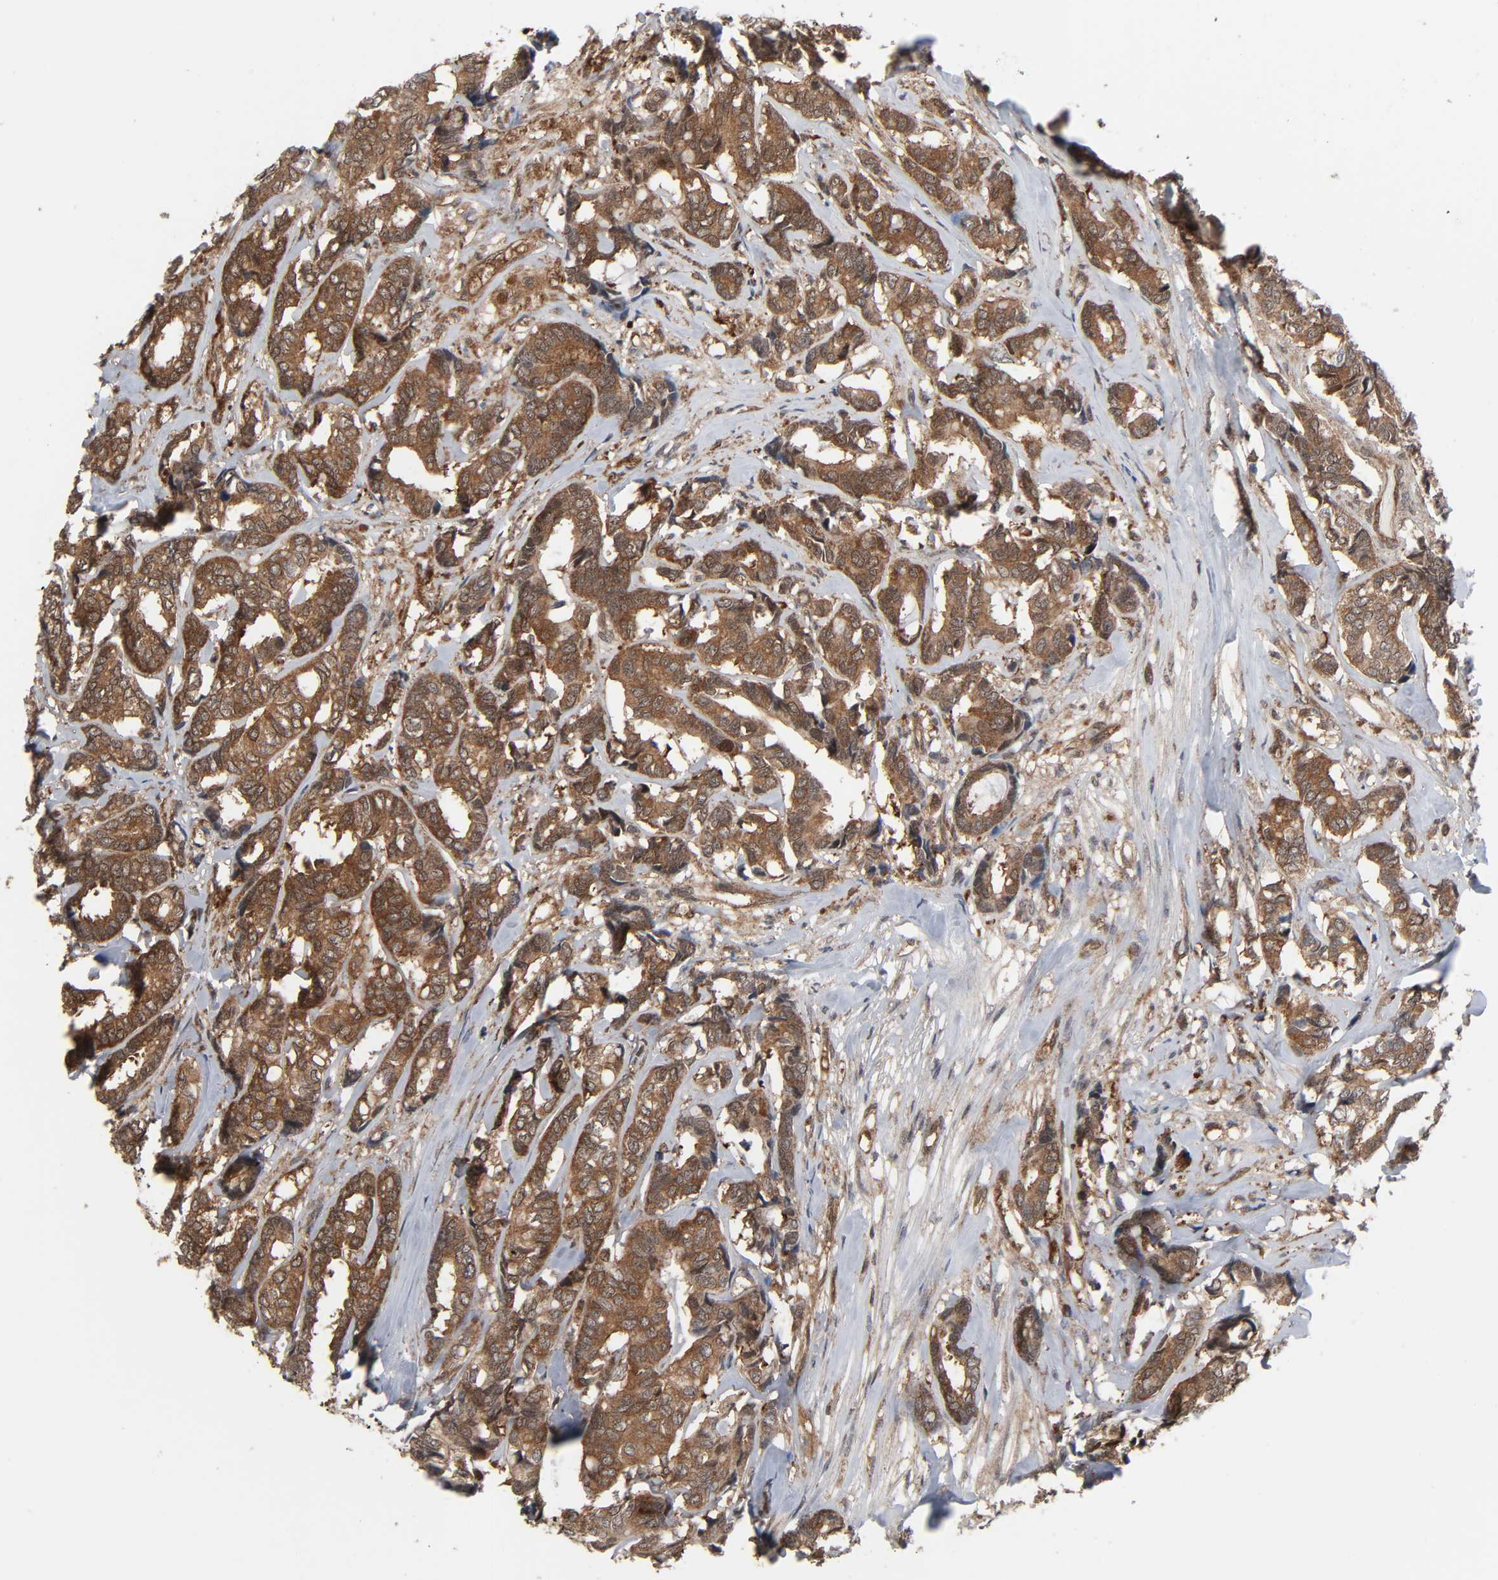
{"staining": {"intensity": "strong", "quantity": ">75%", "location": "cytoplasmic/membranous"}, "tissue": "breast cancer", "cell_type": "Tumor cells", "image_type": "cancer", "snomed": [{"axis": "morphology", "description": "Duct carcinoma"}, {"axis": "topography", "description": "Breast"}], "caption": "Breast cancer (infiltrating ductal carcinoma) stained with DAB (3,3'-diaminobenzidine) immunohistochemistry reveals high levels of strong cytoplasmic/membranous staining in about >75% of tumor cells. Nuclei are stained in blue.", "gene": "GSK3A", "patient": {"sex": "female", "age": 87}}